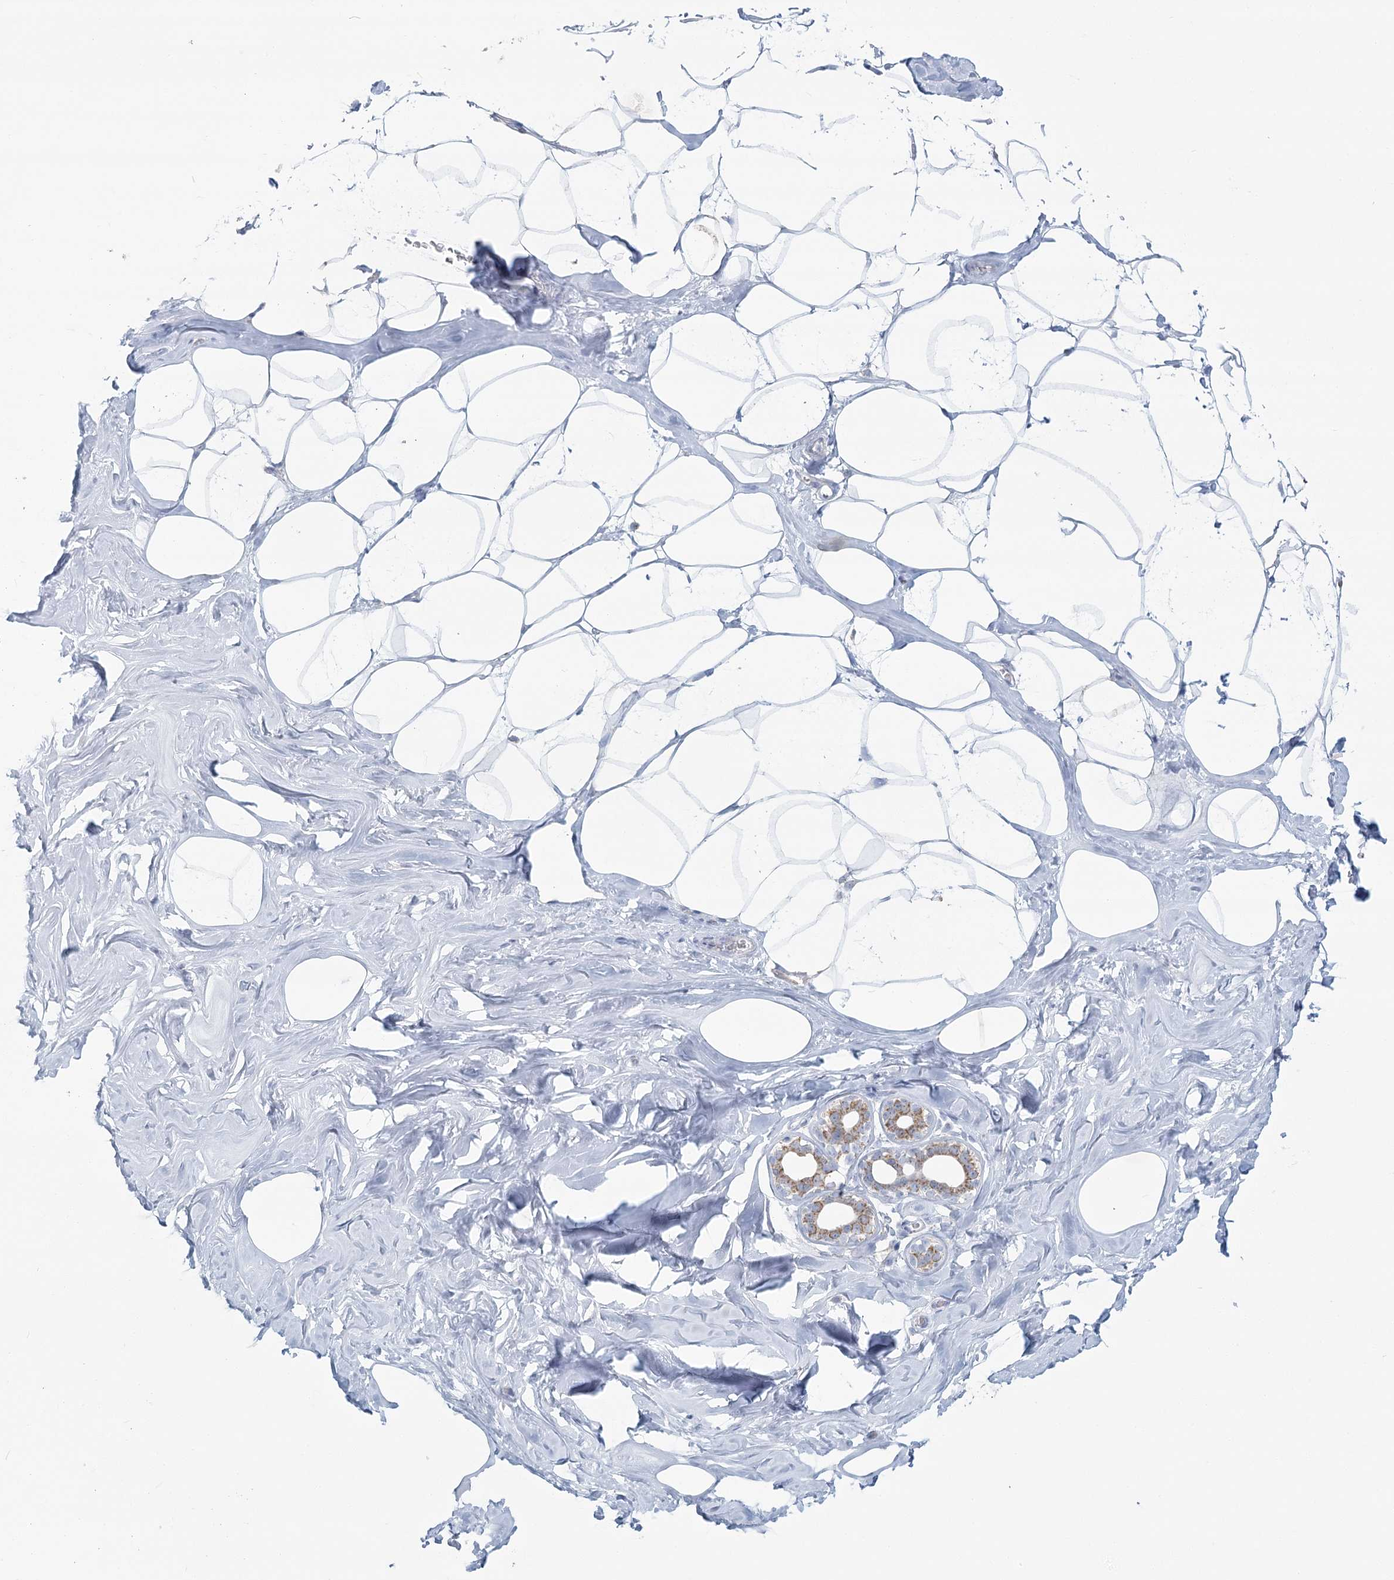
{"staining": {"intensity": "weak", "quantity": "<25%", "location": "cytoplasmic/membranous"}, "tissue": "adipose tissue", "cell_type": "Adipocytes", "image_type": "normal", "snomed": [{"axis": "morphology", "description": "Normal tissue, NOS"}, {"axis": "morphology", "description": "Fibrosis, NOS"}, {"axis": "topography", "description": "Breast"}, {"axis": "topography", "description": "Adipose tissue"}], "caption": "Immunohistochemistry (IHC) of unremarkable human adipose tissue reveals no staining in adipocytes. (DAB immunohistochemistry (IHC), high magnification).", "gene": "BPHL", "patient": {"sex": "female", "age": 39}}